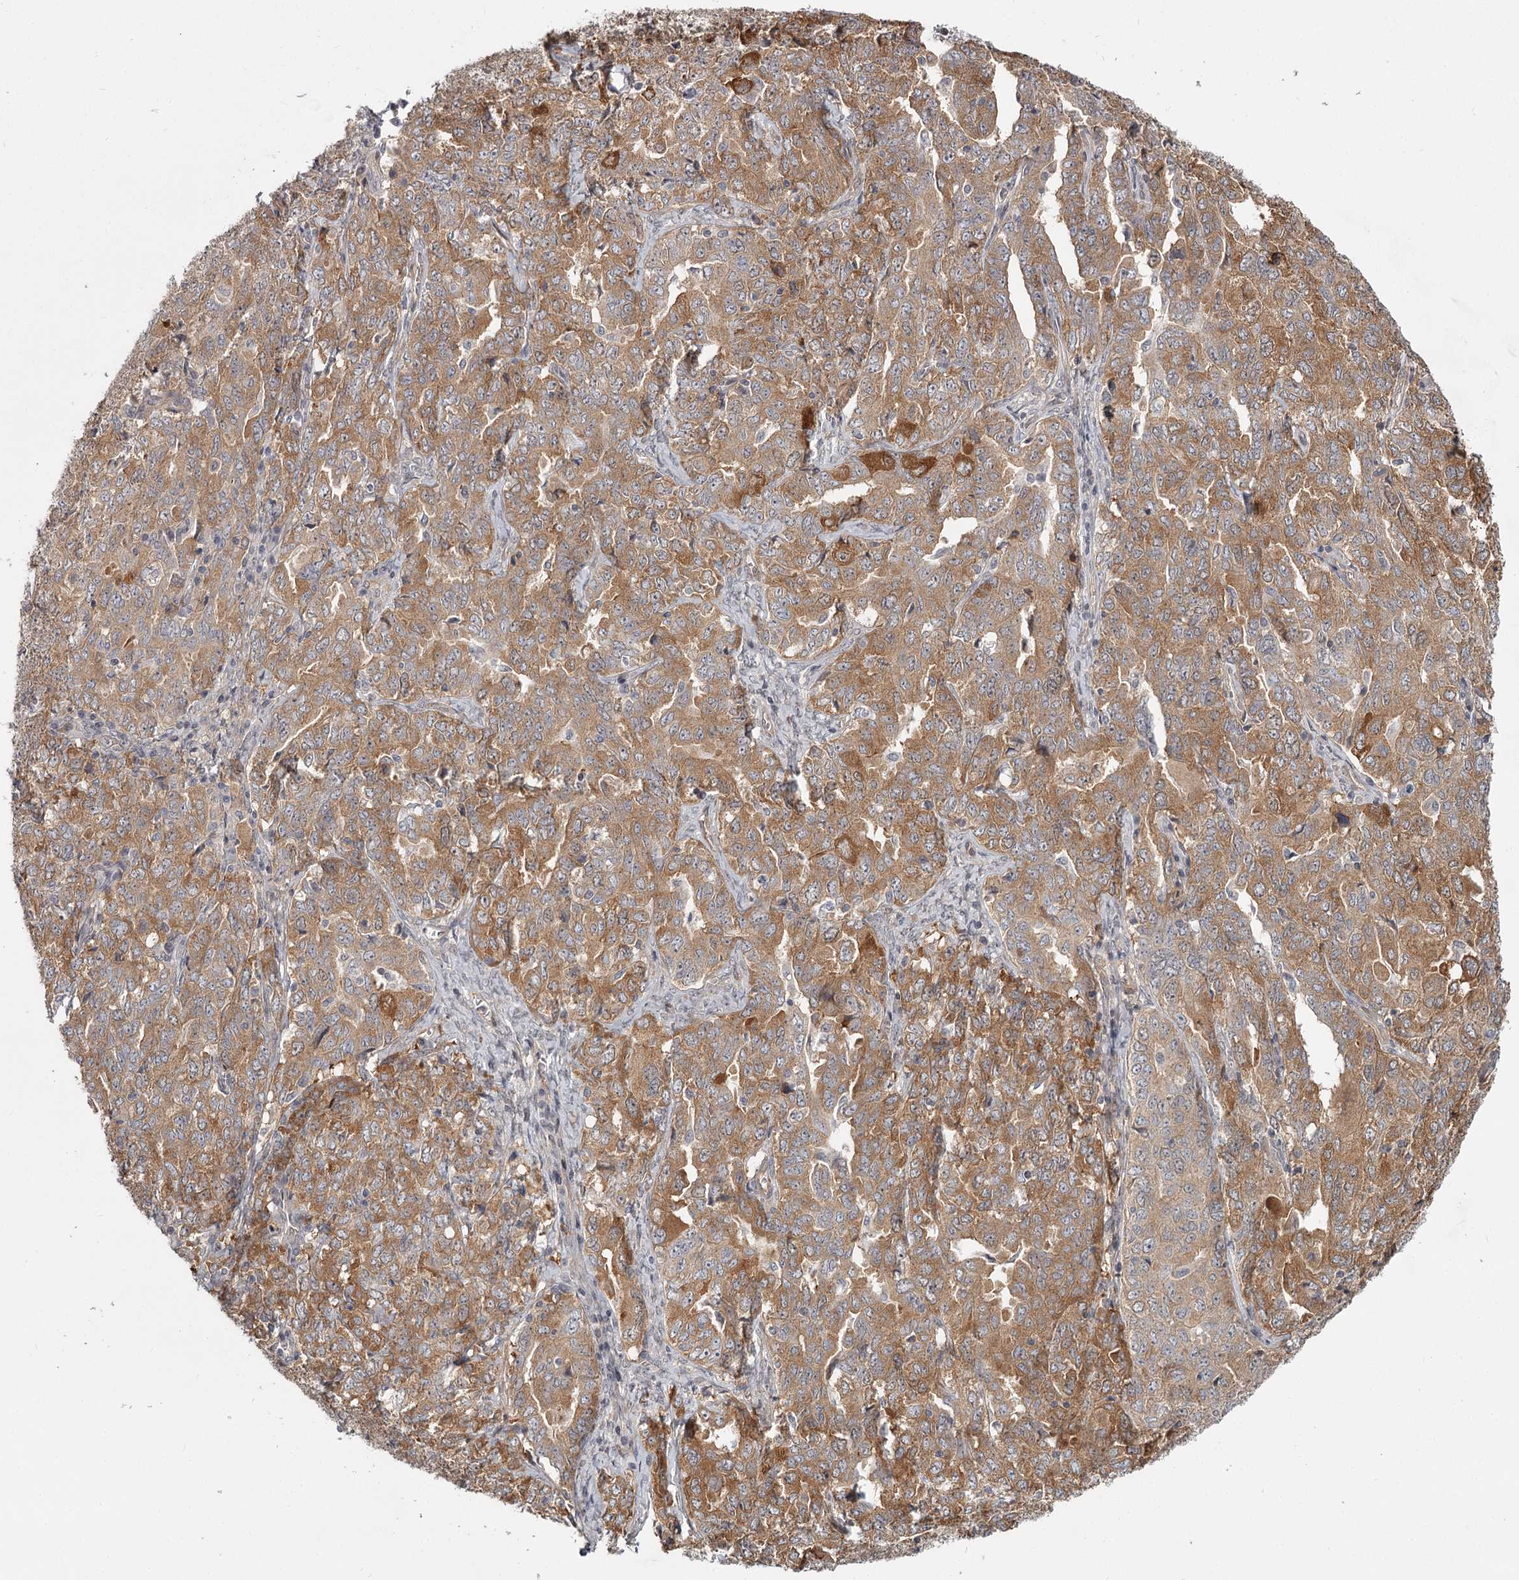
{"staining": {"intensity": "moderate", "quantity": ">75%", "location": "cytoplasmic/membranous"}, "tissue": "ovarian cancer", "cell_type": "Tumor cells", "image_type": "cancer", "snomed": [{"axis": "morphology", "description": "Carcinoma, endometroid"}, {"axis": "topography", "description": "Ovary"}], "caption": "Ovarian cancer stained with DAB (3,3'-diaminobenzidine) immunohistochemistry reveals medium levels of moderate cytoplasmic/membranous positivity in approximately >75% of tumor cells.", "gene": "CCNG2", "patient": {"sex": "female", "age": 62}}